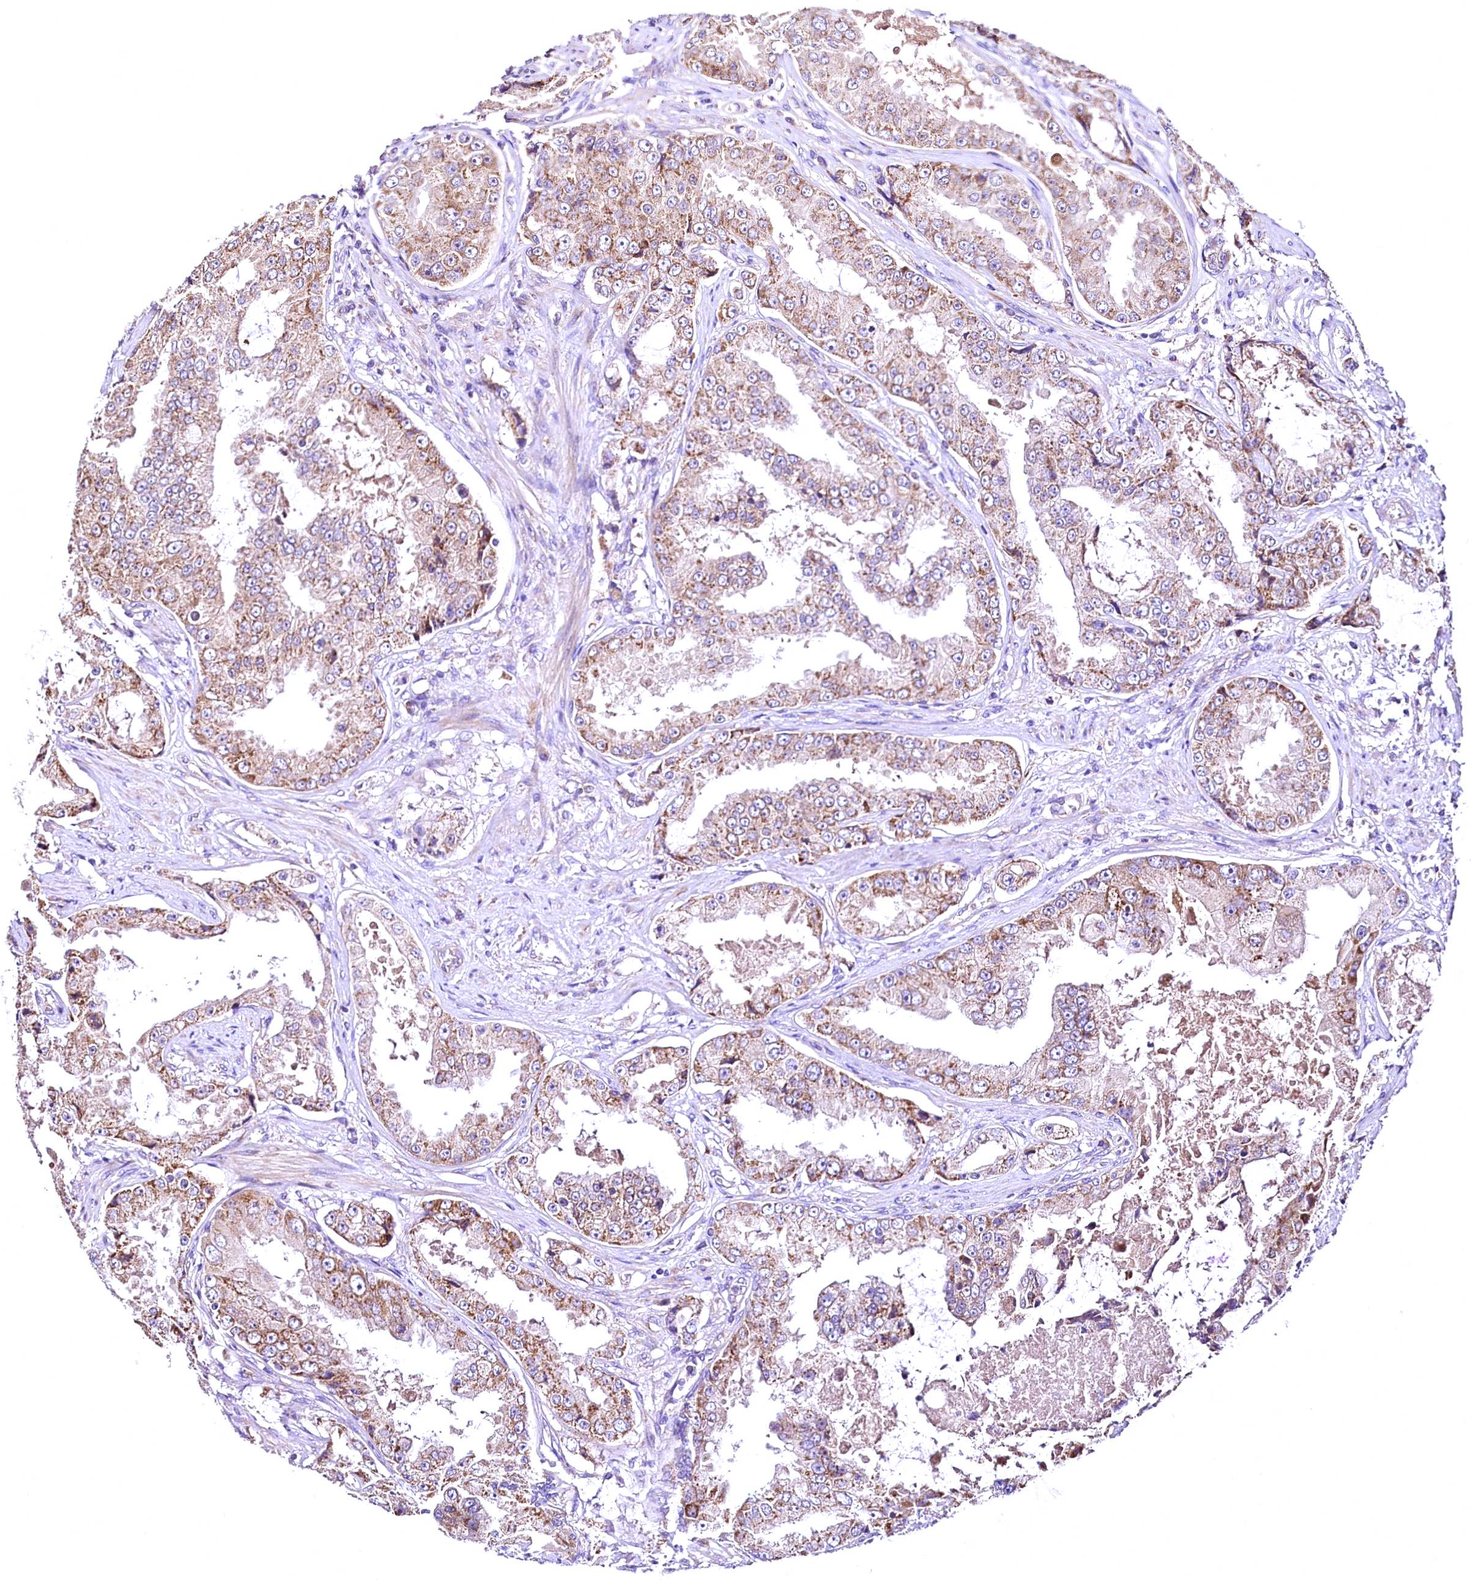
{"staining": {"intensity": "moderate", "quantity": ">75%", "location": "cytoplasmic/membranous"}, "tissue": "prostate cancer", "cell_type": "Tumor cells", "image_type": "cancer", "snomed": [{"axis": "morphology", "description": "Adenocarcinoma, High grade"}, {"axis": "topography", "description": "Prostate"}], "caption": "This histopathology image exhibits IHC staining of prostate cancer (high-grade adenocarcinoma), with medium moderate cytoplasmic/membranous expression in about >75% of tumor cells.", "gene": "MRPL57", "patient": {"sex": "male", "age": 73}}